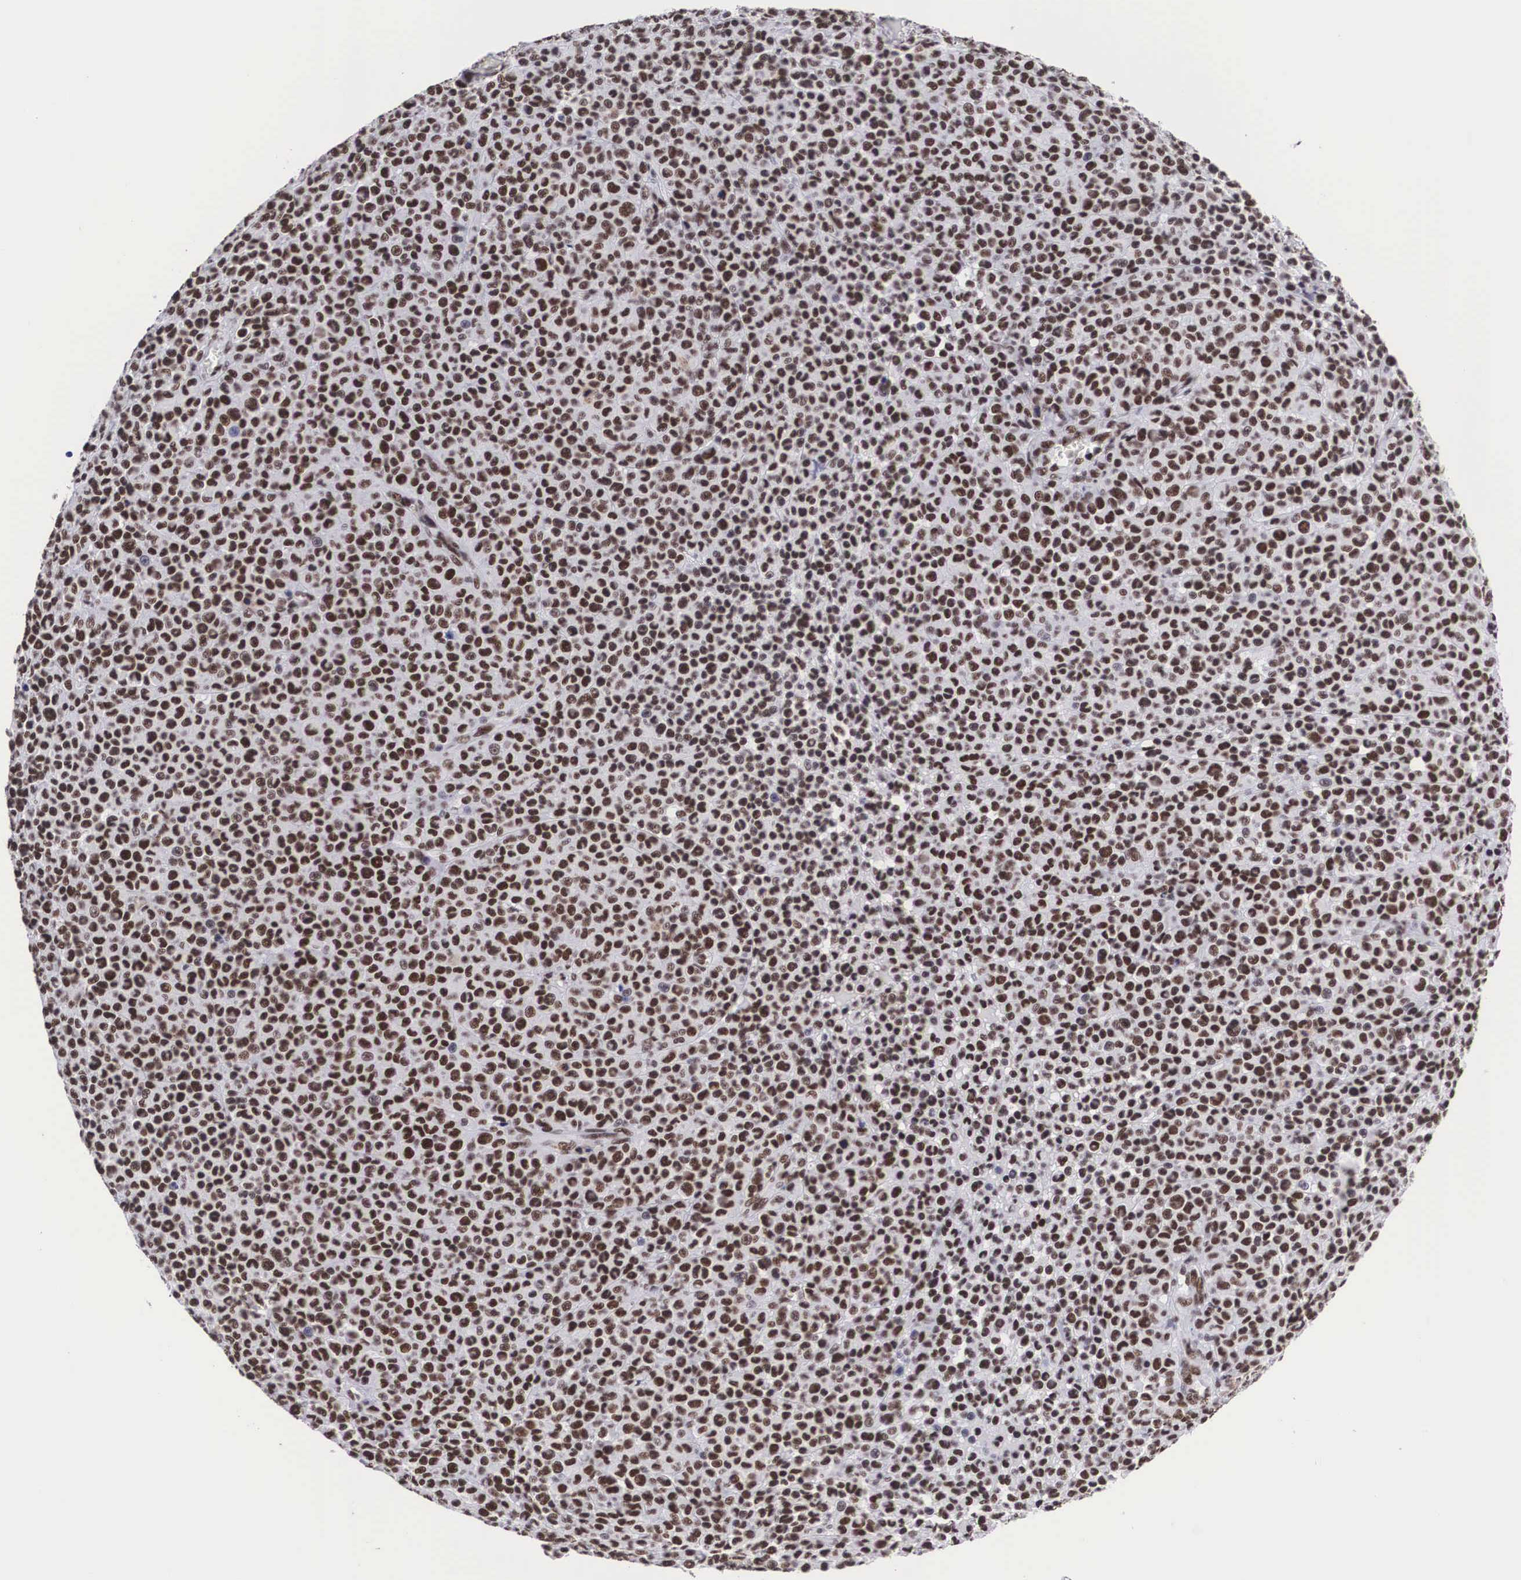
{"staining": {"intensity": "moderate", "quantity": ">75%", "location": "nuclear"}, "tissue": "melanoma", "cell_type": "Tumor cells", "image_type": "cancer", "snomed": [{"axis": "morphology", "description": "Malignant melanoma, Metastatic site"}, {"axis": "topography", "description": "Skin"}], "caption": "Approximately >75% of tumor cells in human malignant melanoma (metastatic site) display moderate nuclear protein expression as visualized by brown immunohistochemical staining.", "gene": "SF3A1", "patient": {"sex": "male", "age": 32}}